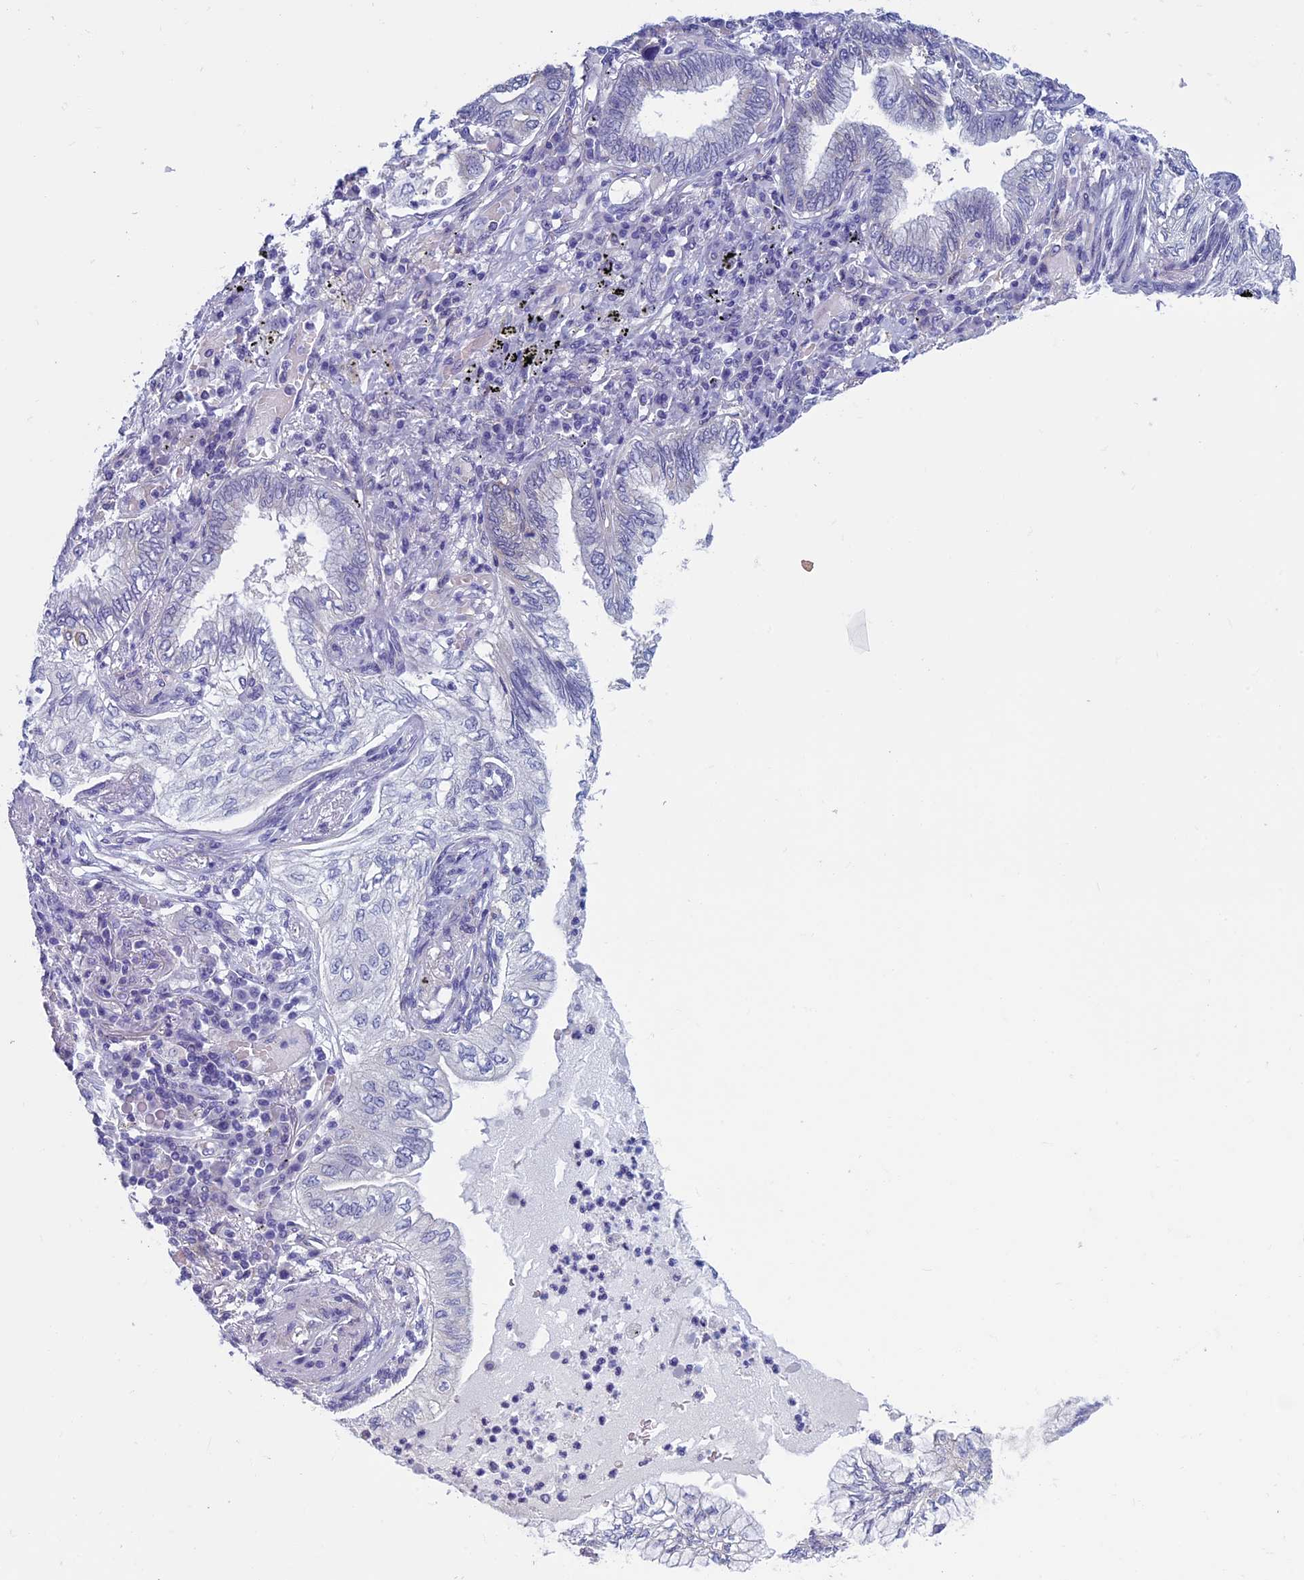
{"staining": {"intensity": "negative", "quantity": "none", "location": "none"}, "tissue": "lung cancer", "cell_type": "Tumor cells", "image_type": "cancer", "snomed": [{"axis": "morphology", "description": "Adenocarcinoma, NOS"}, {"axis": "topography", "description": "Lung"}], "caption": "Protein analysis of adenocarcinoma (lung) displays no significant positivity in tumor cells.", "gene": "MFSD12", "patient": {"sex": "female", "age": 70}}